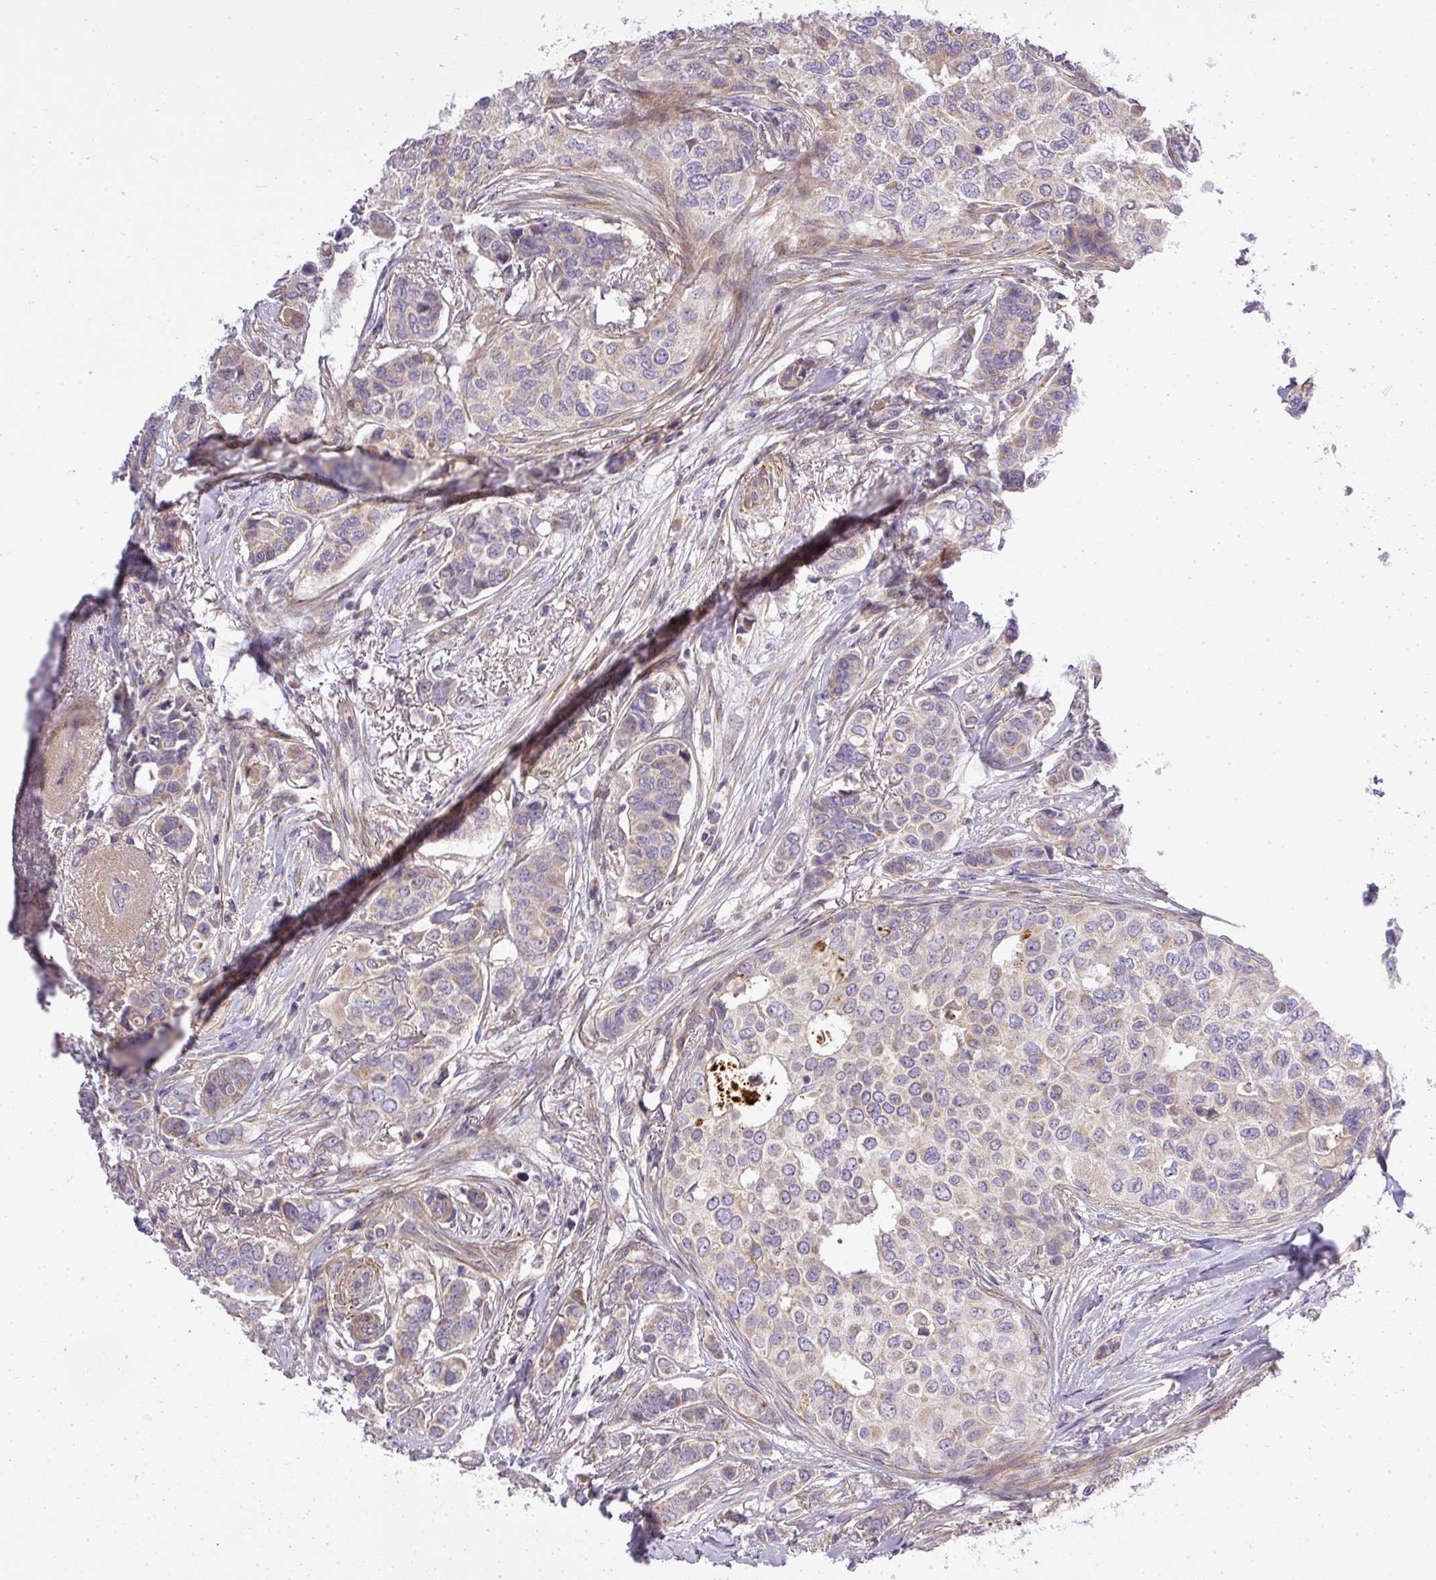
{"staining": {"intensity": "weak", "quantity": "25%-75%", "location": "cytoplasmic/membranous"}, "tissue": "breast cancer", "cell_type": "Tumor cells", "image_type": "cancer", "snomed": [{"axis": "morphology", "description": "Lobular carcinoma"}, {"axis": "topography", "description": "Breast"}], "caption": "High-magnification brightfield microscopy of lobular carcinoma (breast) stained with DAB (brown) and counterstained with hematoxylin (blue). tumor cells exhibit weak cytoplasmic/membranous staining is identified in about25%-75% of cells.", "gene": "ZDHHC1", "patient": {"sex": "female", "age": 51}}